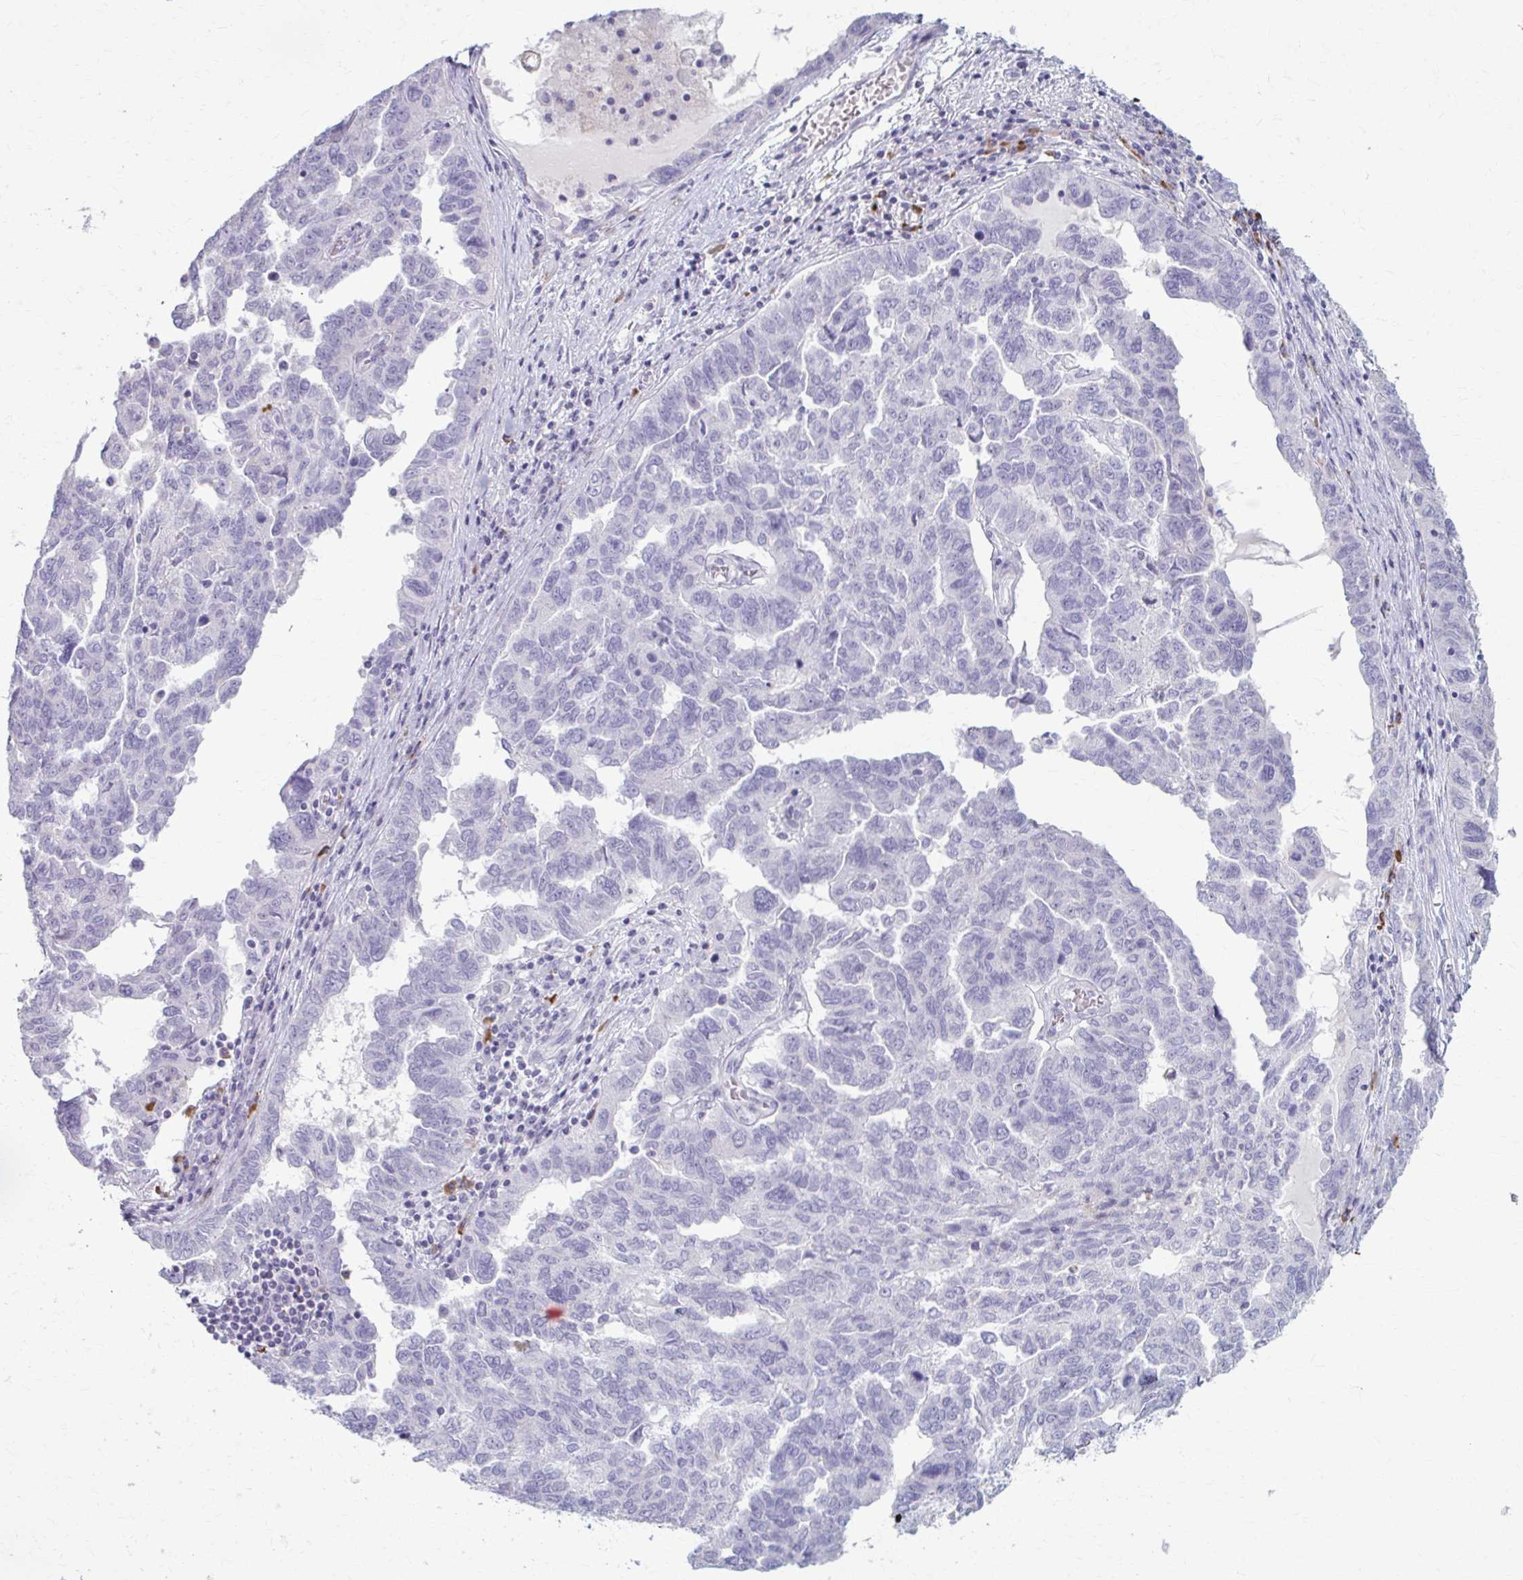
{"staining": {"intensity": "negative", "quantity": "none", "location": "none"}, "tissue": "ovarian cancer", "cell_type": "Tumor cells", "image_type": "cancer", "snomed": [{"axis": "morphology", "description": "Cystadenocarcinoma, serous, NOS"}, {"axis": "topography", "description": "Ovary"}], "caption": "A high-resolution photomicrograph shows IHC staining of ovarian cancer (serous cystadenocarcinoma), which displays no significant staining in tumor cells. Brightfield microscopy of IHC stained with DAB (brown) and hematoxylin (blue), captured at high magnification.", "gene": "LDLRAP1", "patient": {"sex": "female", "age": 64}}